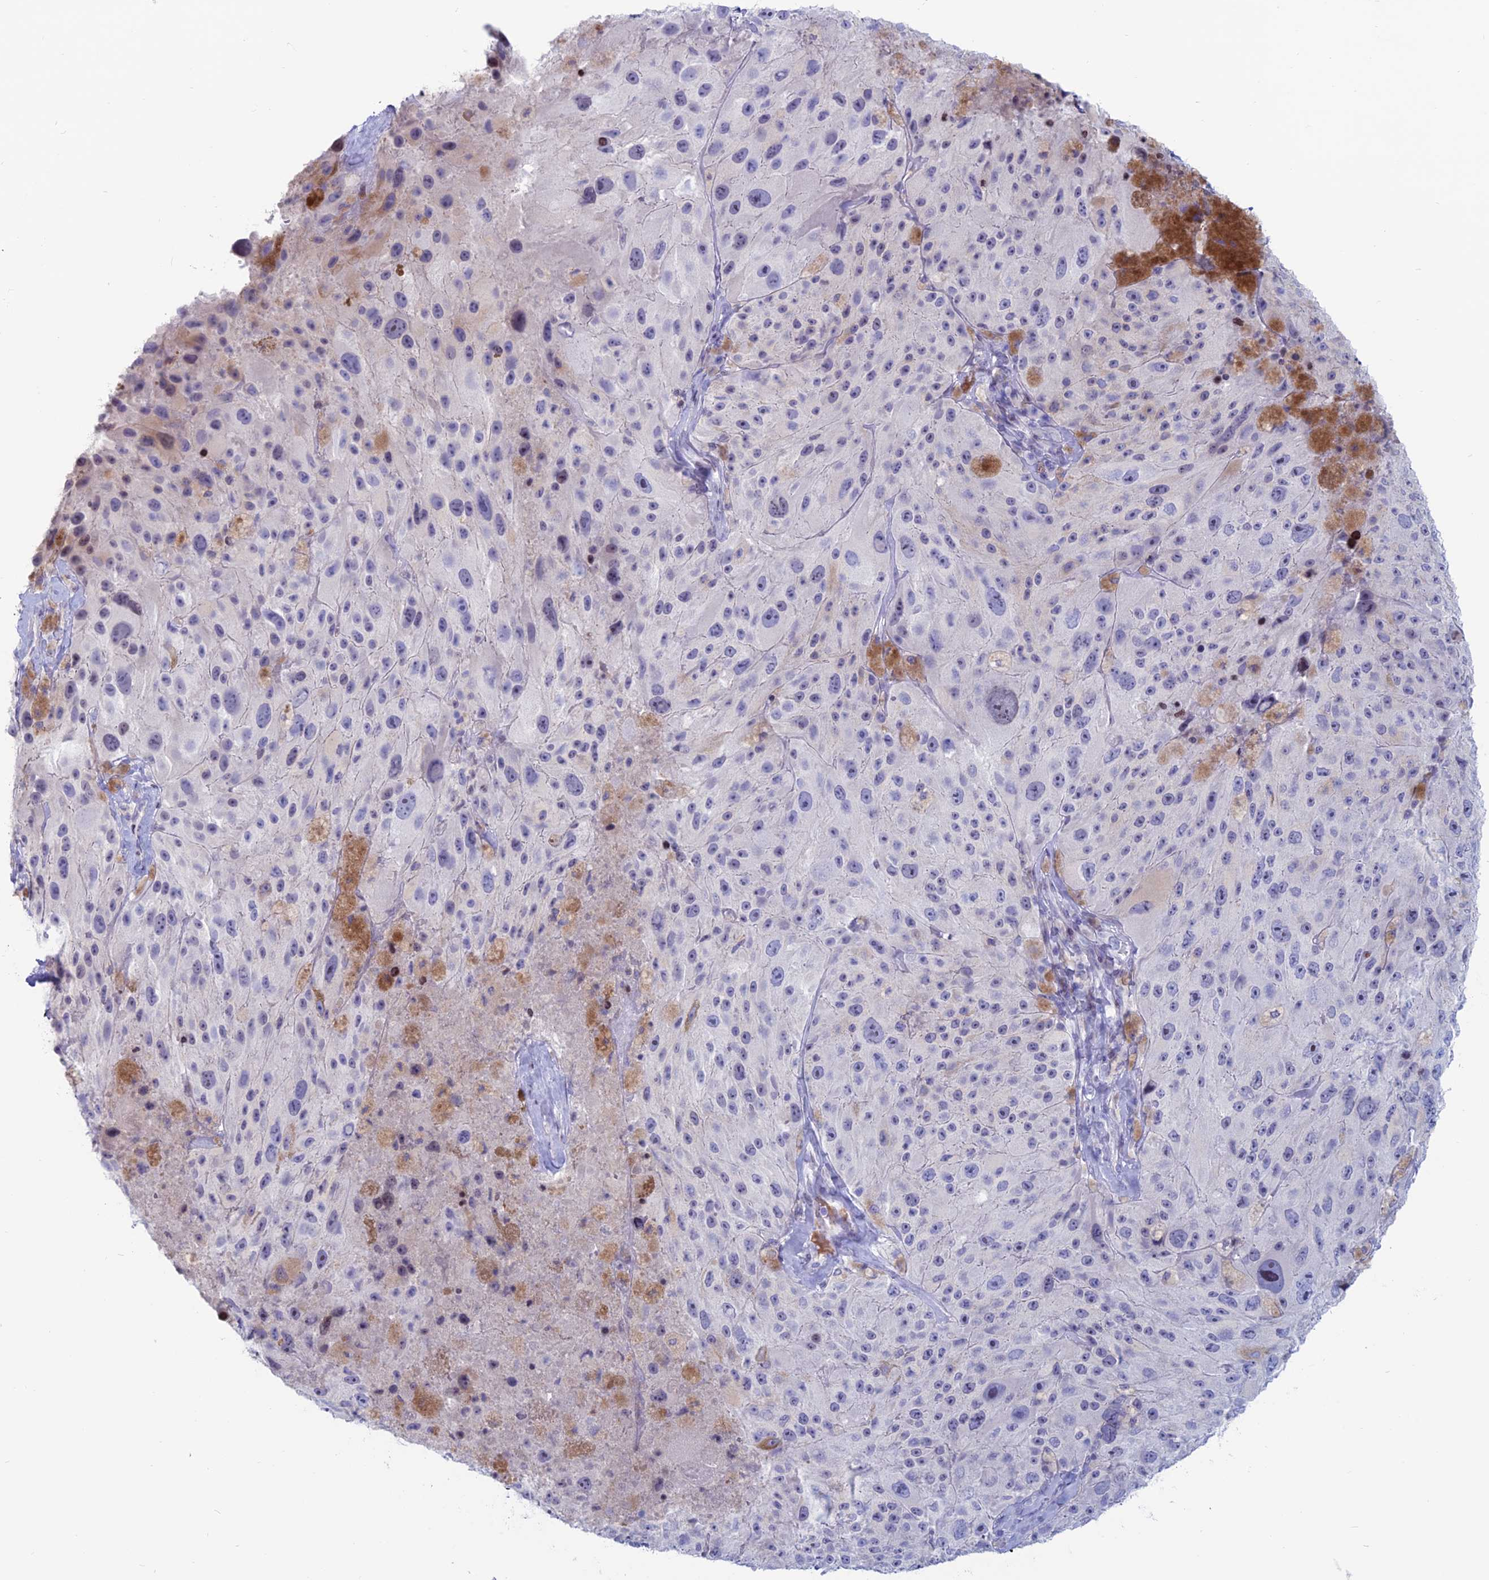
{"staining": {"intensity": "negative", "quantity": "none", "location": "none"}, "tissue": "melanoma", "cell_type": "Tumor cells", "image_type": "cancer", "snomed": [{"axis": "morphology", "description": "Malignant melanoma, Metastatic site"}, {"axis": "topography", "description": "Lymph node"}], "caption": "Tumor cells show no significant positivity in malignant melanoma (metastatic site).", "gene": "CERS6", "patient": {"sex": "male", "age": 62}}